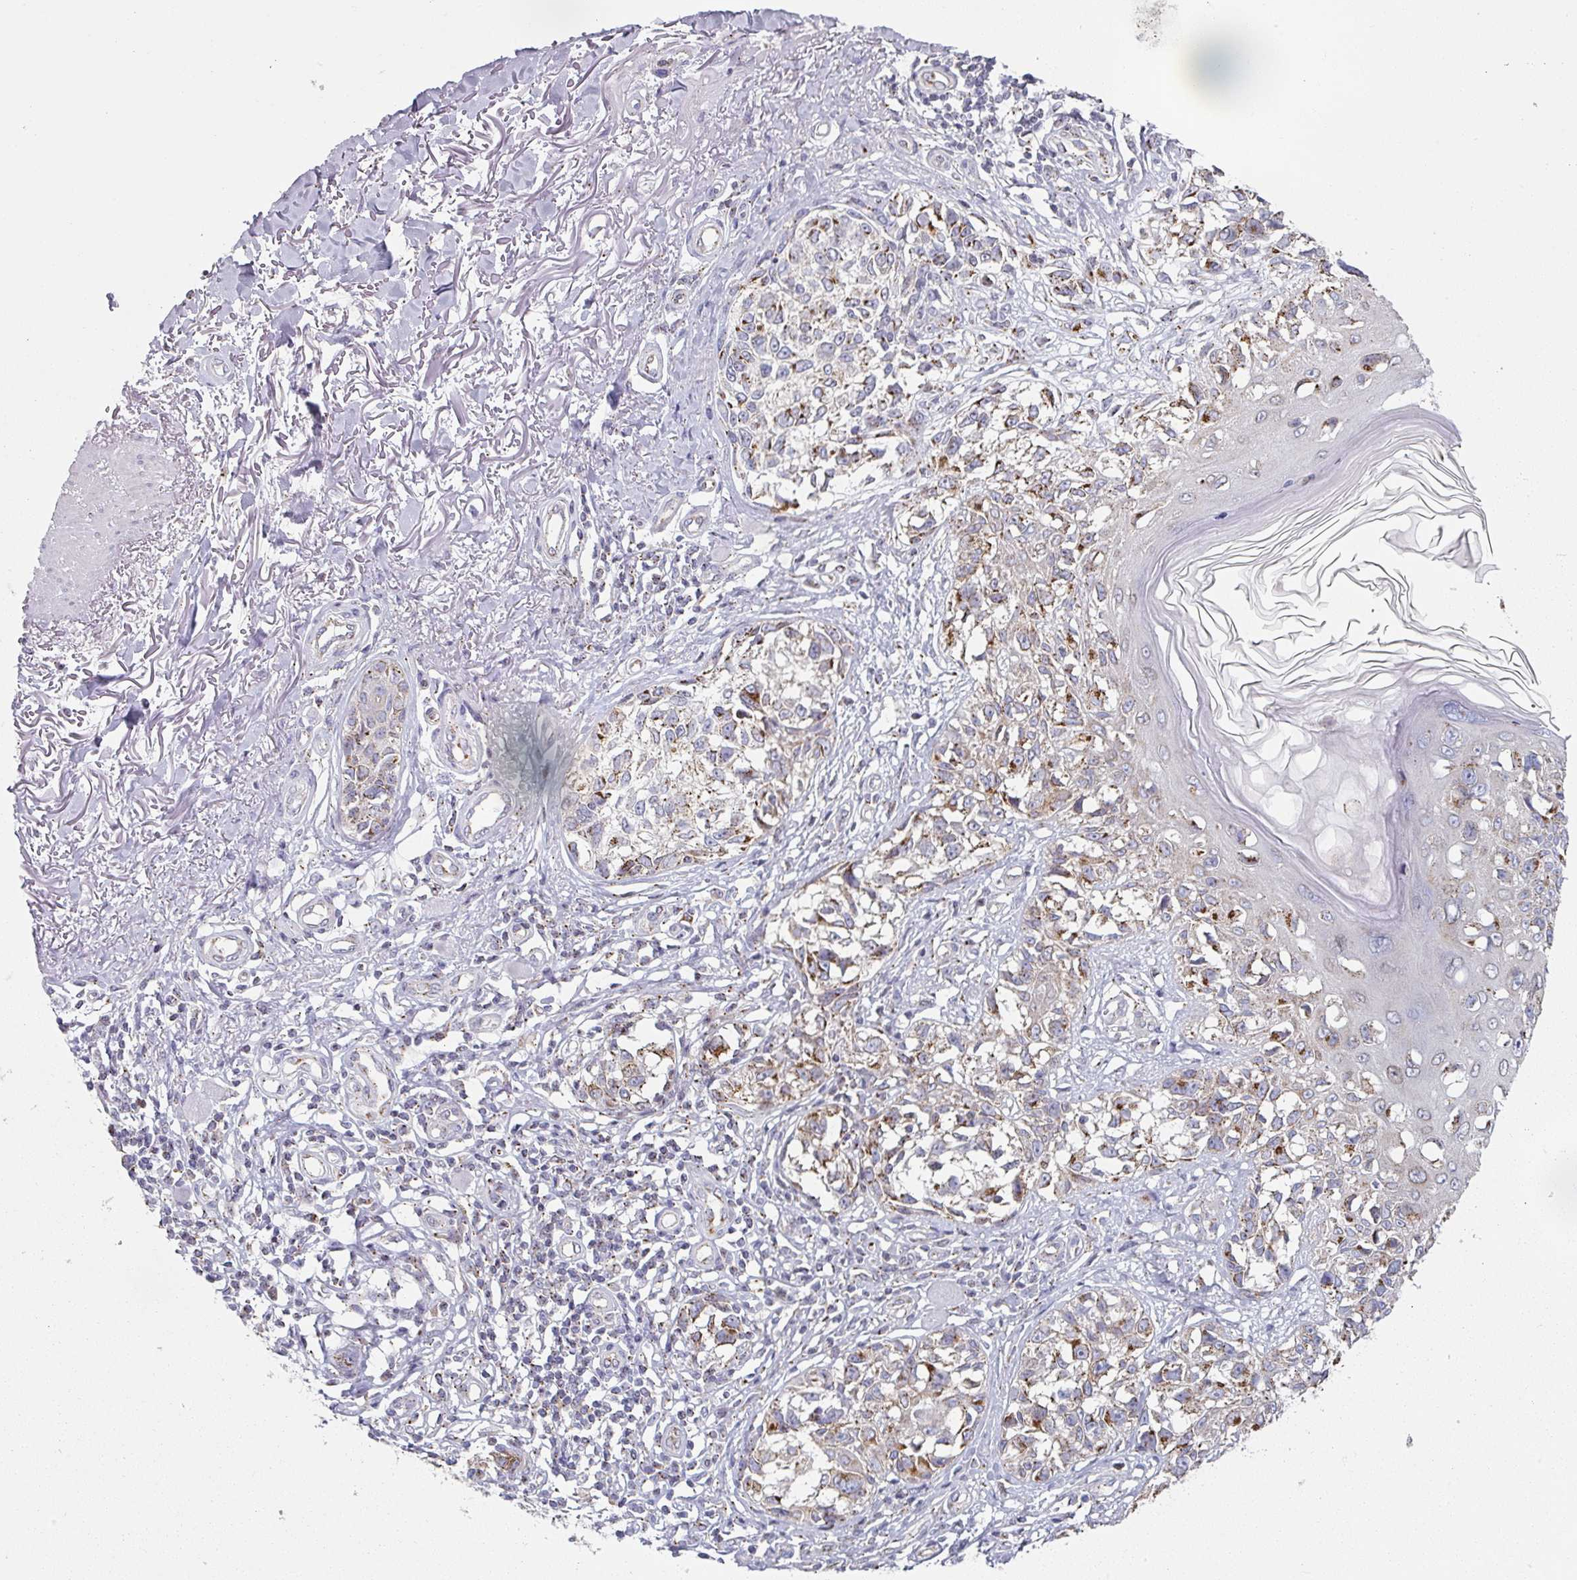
{"staining": {"intensity": "strong", "quantity": "25%-75%", "location": "cytoplasmic/membranous"}, "tissue": "melanoma", "cell_type": "Tumor cells", "image_type": "cancer", "snomed": [{"axis": "morphology", "description": "Malignant melanoma, NOS"}, {"axis": "topography", "description": "Skin"}], "caption": "Melanoma tissue exhibits strong cytoplasmic/membranous positivity in about 25%-75% of tumor cells, visualized by immunohistochemistry.", "gene": "CCDC85B", "patient": {"sex": "male", "age": 73}}